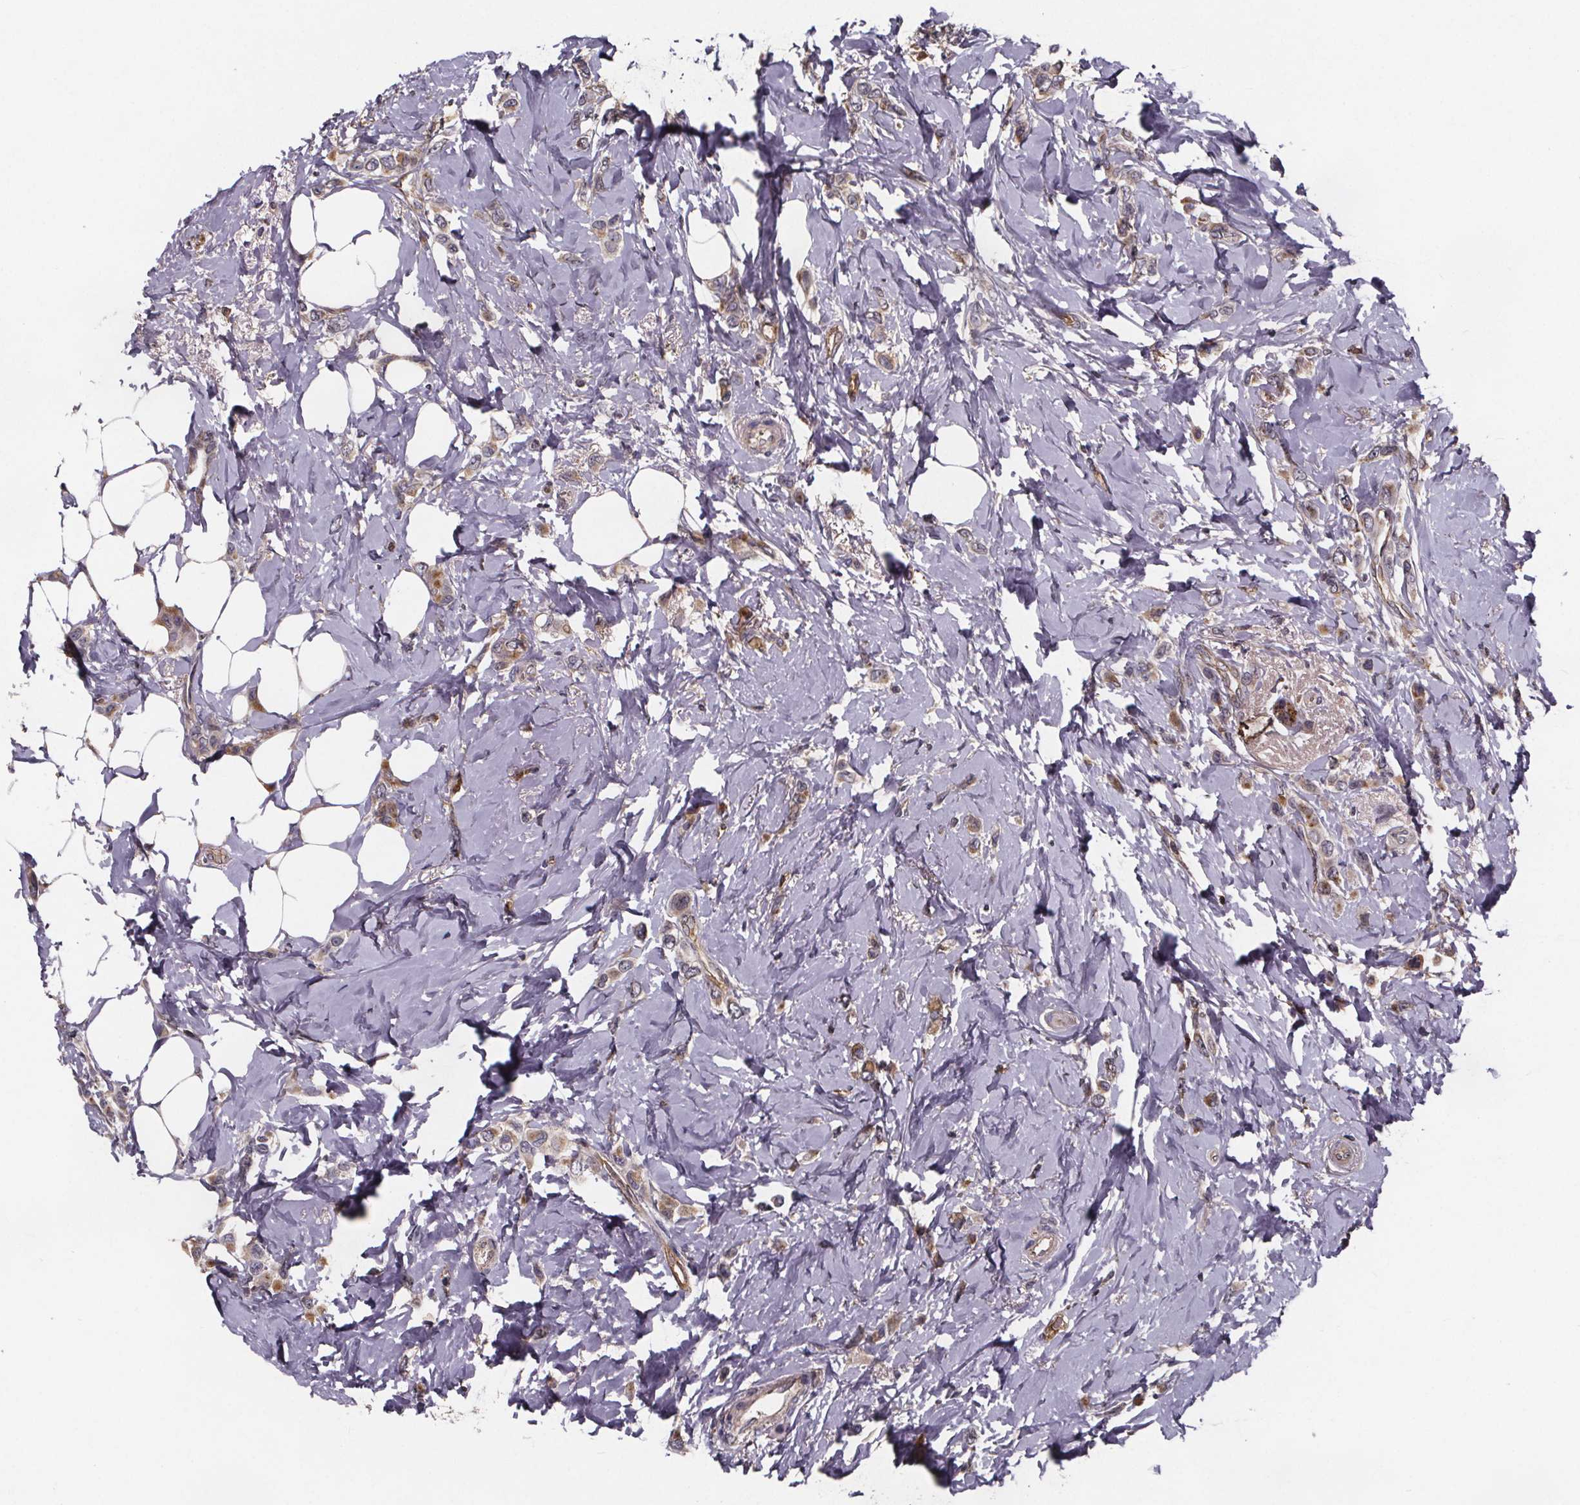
{"staining": {"intensity": "weak", "quantity": ">75%", "location": "cytoplasmic/membranous"}, "tissue": "breast cancer", "cell_type": "Tumor cells", "image_type": "cancer", "snomed": [{"axis": "morphology", "description": "Lobular carcinoma"}, {"axis": "topography", "description": "Breast"}], "caption": "Weak cytoplasmic/membranous staining for a protein is appreciated in about >75% of tumor cells of breast lobular carcinoma using immunohistochemistry.", "gene": "FASTKD3", "patient": {"sex": "female", "age": 66}}